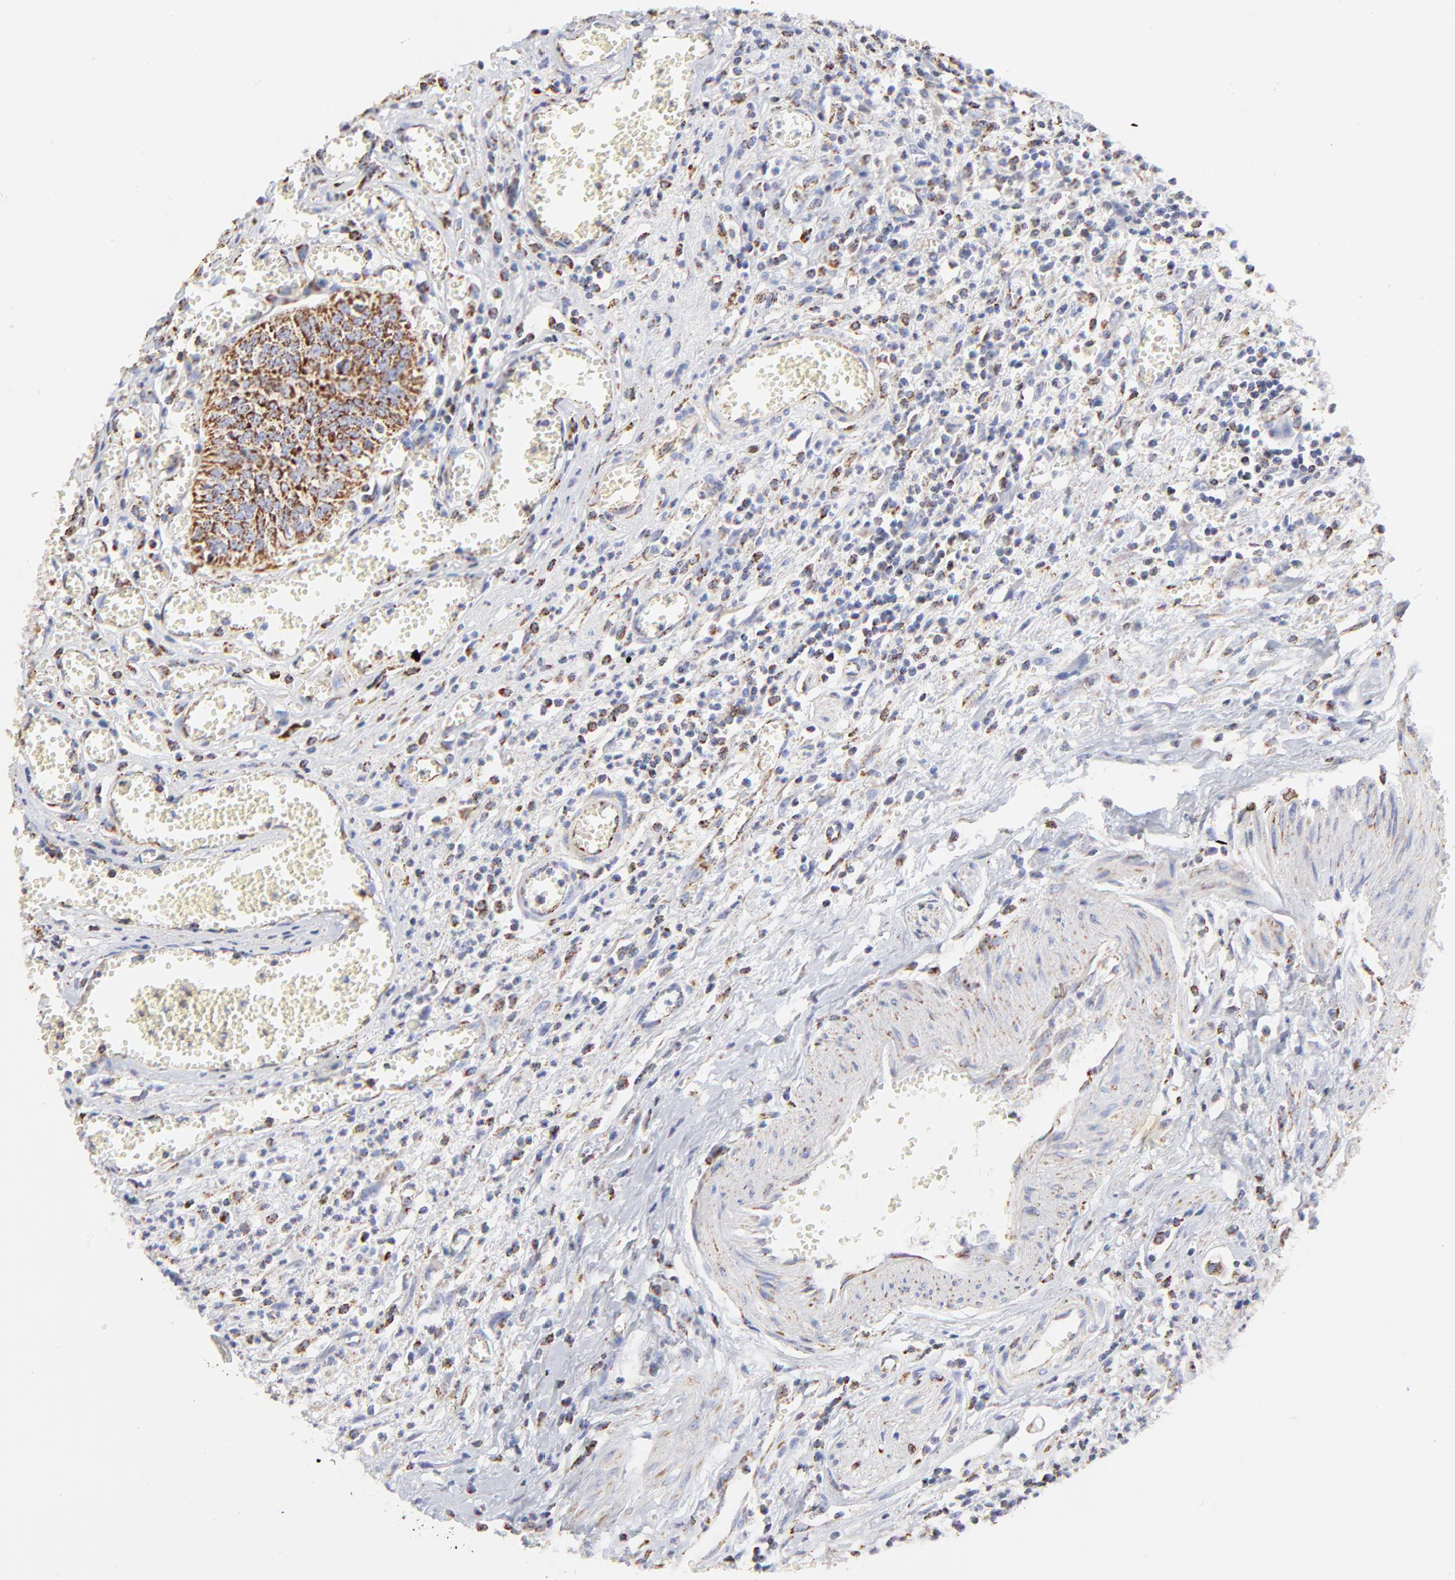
{"staining": {"intensity": "moderate", "quantity": "25%-75%", "location": "cytoplasmic/membranous"}, "tissue": "urothelial cancer", "cell_type": "Tumor cells", "image_type": "cancer", "snomed": [{"axis": "morphology", "description": "Urothelial carcinoma, High grade"}, {"axis": "topography", "description": "Urinary bladder"}], "caption": "IHC photomicrograph of human high-grade urothelial carcinoma stained for a protein (brown), which shows medium levels of moderate cytoplasmic/membranous positivity in approximately 25%-75% of tumor cells.", "gene": "COX4I1", "patient": {"sex": "male", "age": 66}}